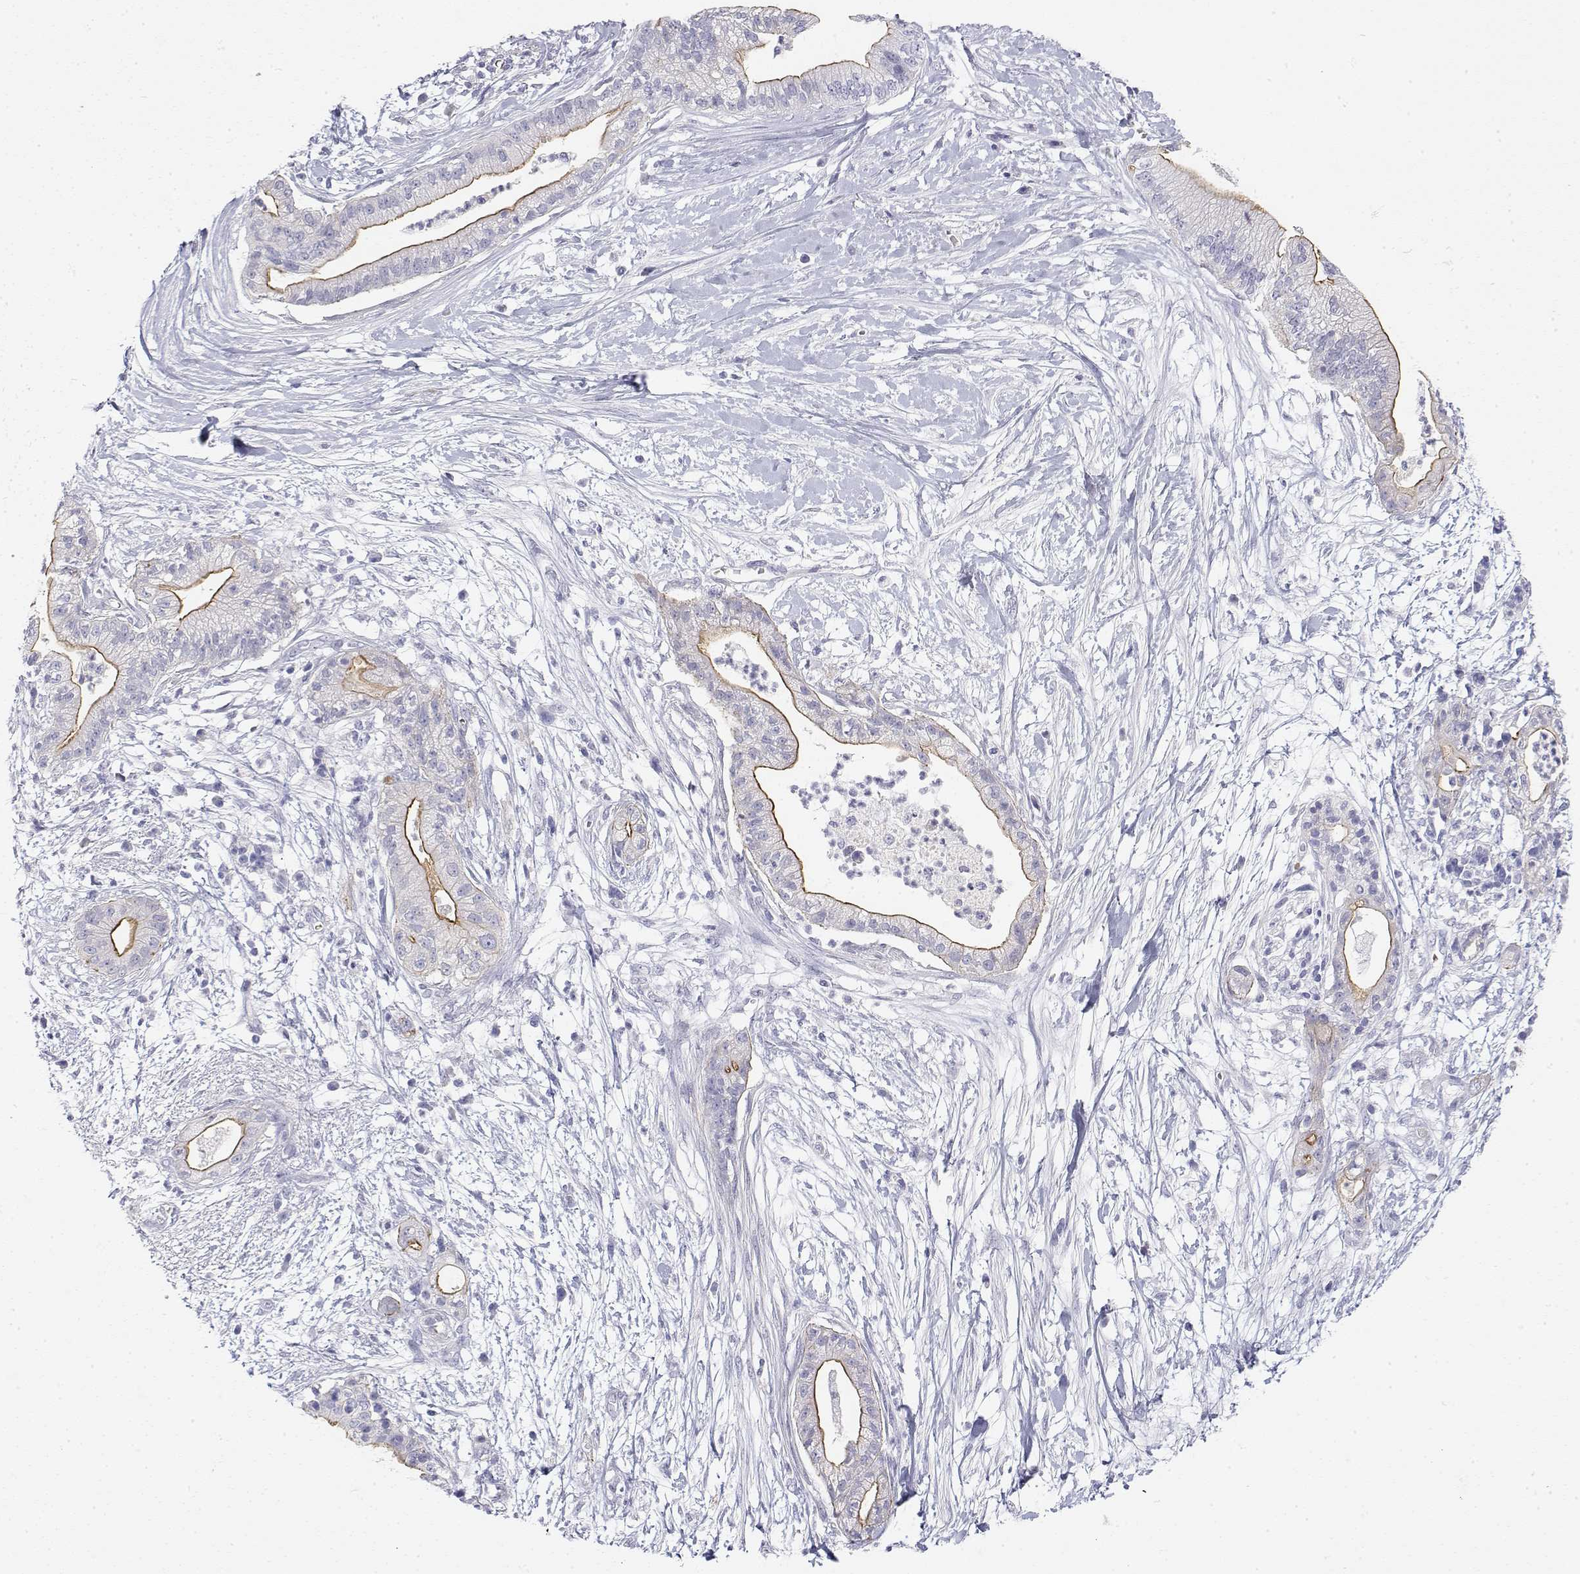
{"staining": {"intensity": "moderate", "quantity": "<25%", "location": "cytoplasmic/membranous"}, "tissue": "pancreatic cancer", "cell_type": "Tumor cells", "image_type": "cancer", "snomed": [{"axis": "morphology", "description": "Normal tissue, NOS"}, {"axis": "morphology", "description": "Adenocarcinoma, NOS"}, {"axis": "topography", "description": "Lymph node"}, {"axis": "topography", "description": "Pancreas"}], "caption": "Immunohistochemistry (IHC) (DAB) staining of human pancreatic cancer exhibits moderate cytoplasmic/membranous protein staining in approximately <25% of tumor cells.", "gene": "MISP", "patient": {"sex": "female", "age": 58}}